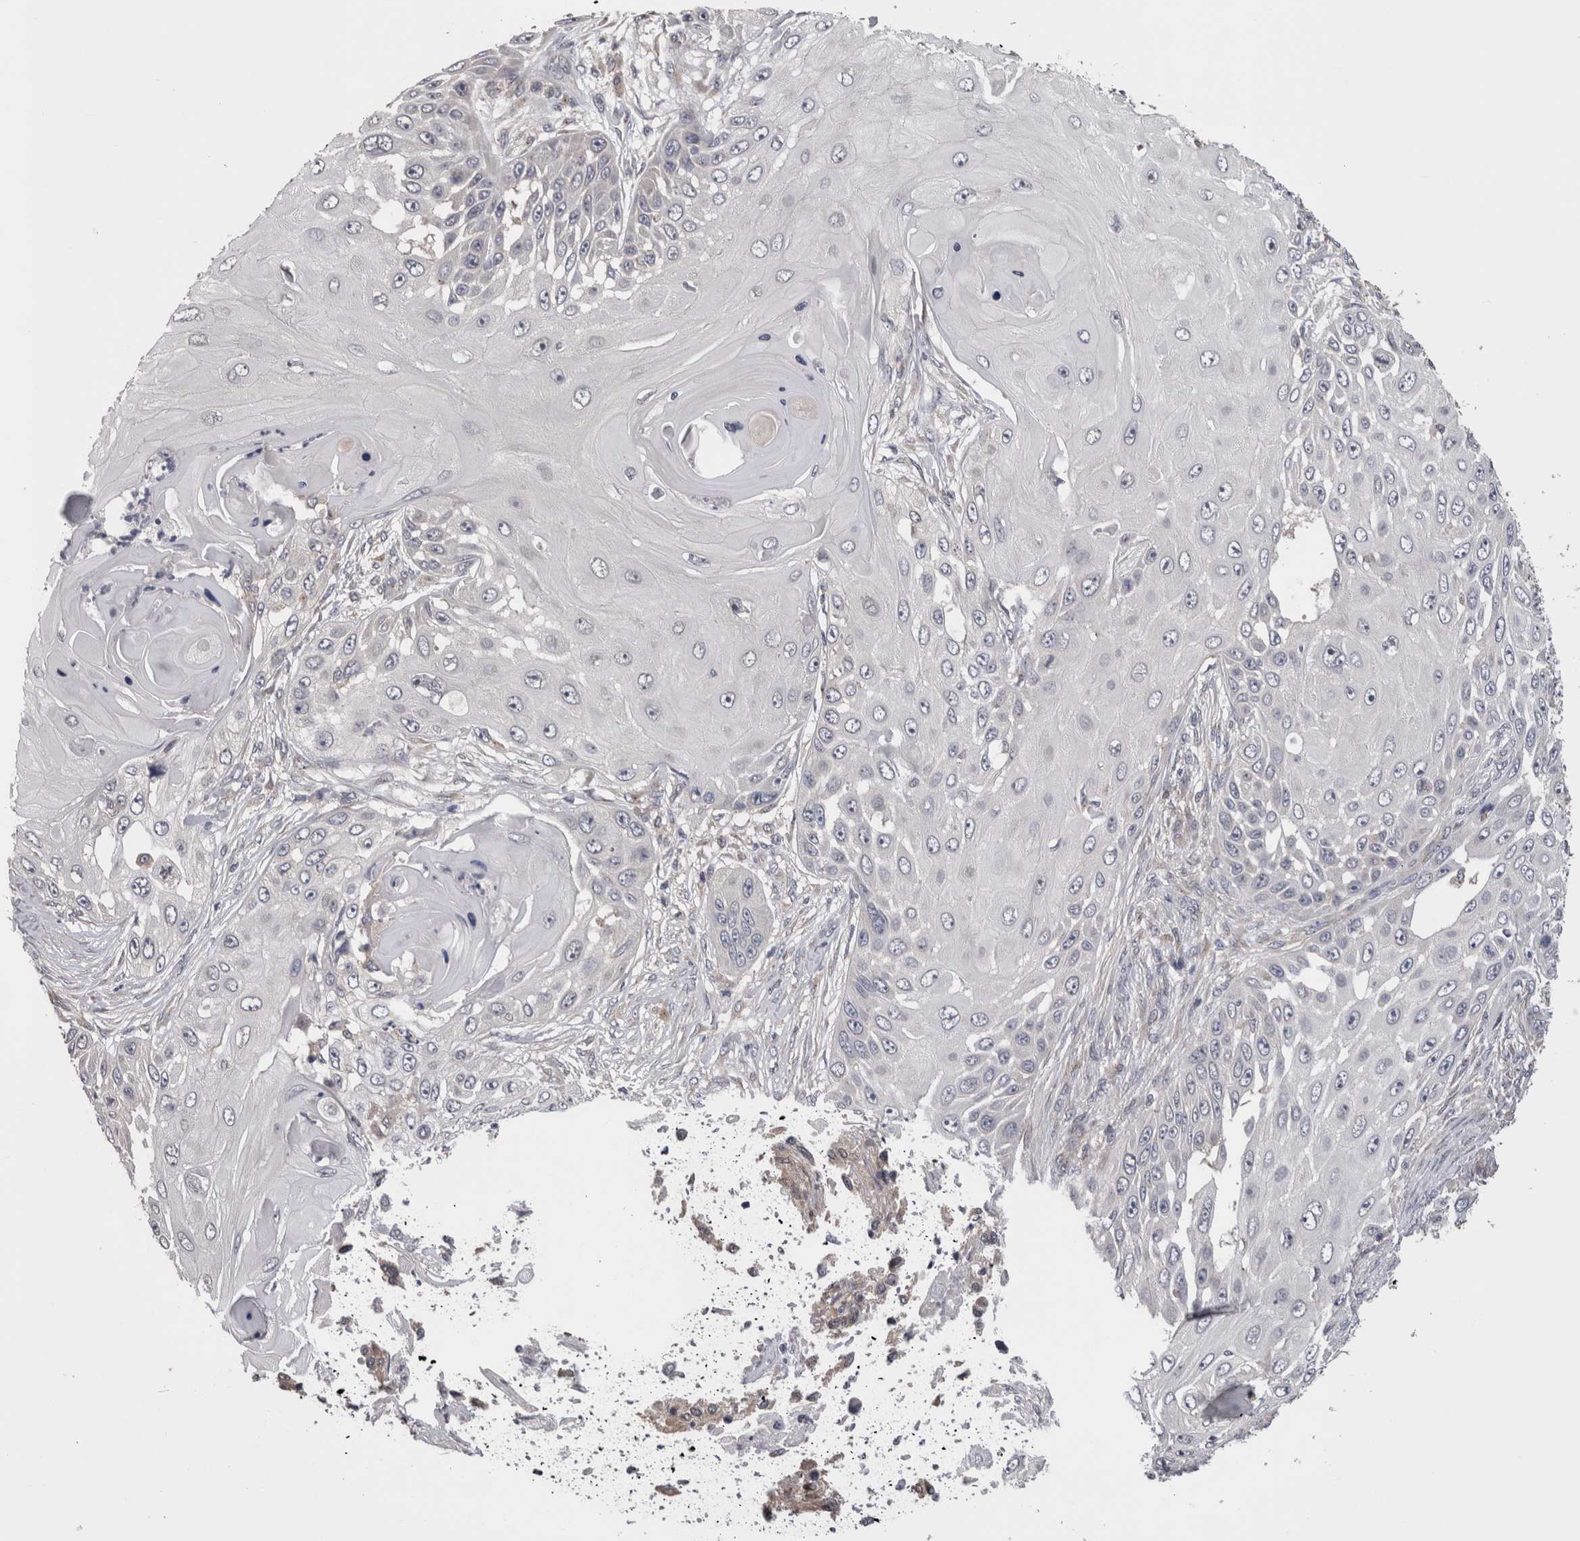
{"staining": {"intensity": "negative", "quantity": "none", "location": "none"}, "tissue": "skin cancer", "cell_type": "Tumor cells", "image_type": "cancer", "snomed": [{"axis": "morphology", "description": "Squamous cell carcinoma, NOS"}, {"axis": "topography", "description": "Skin"}], "caption": "Micrograph shows no protein expression in tumor cells of skin cancer tissue.", "gene": "DCTN6", "patient": {"sex": "female", "age": 44}}